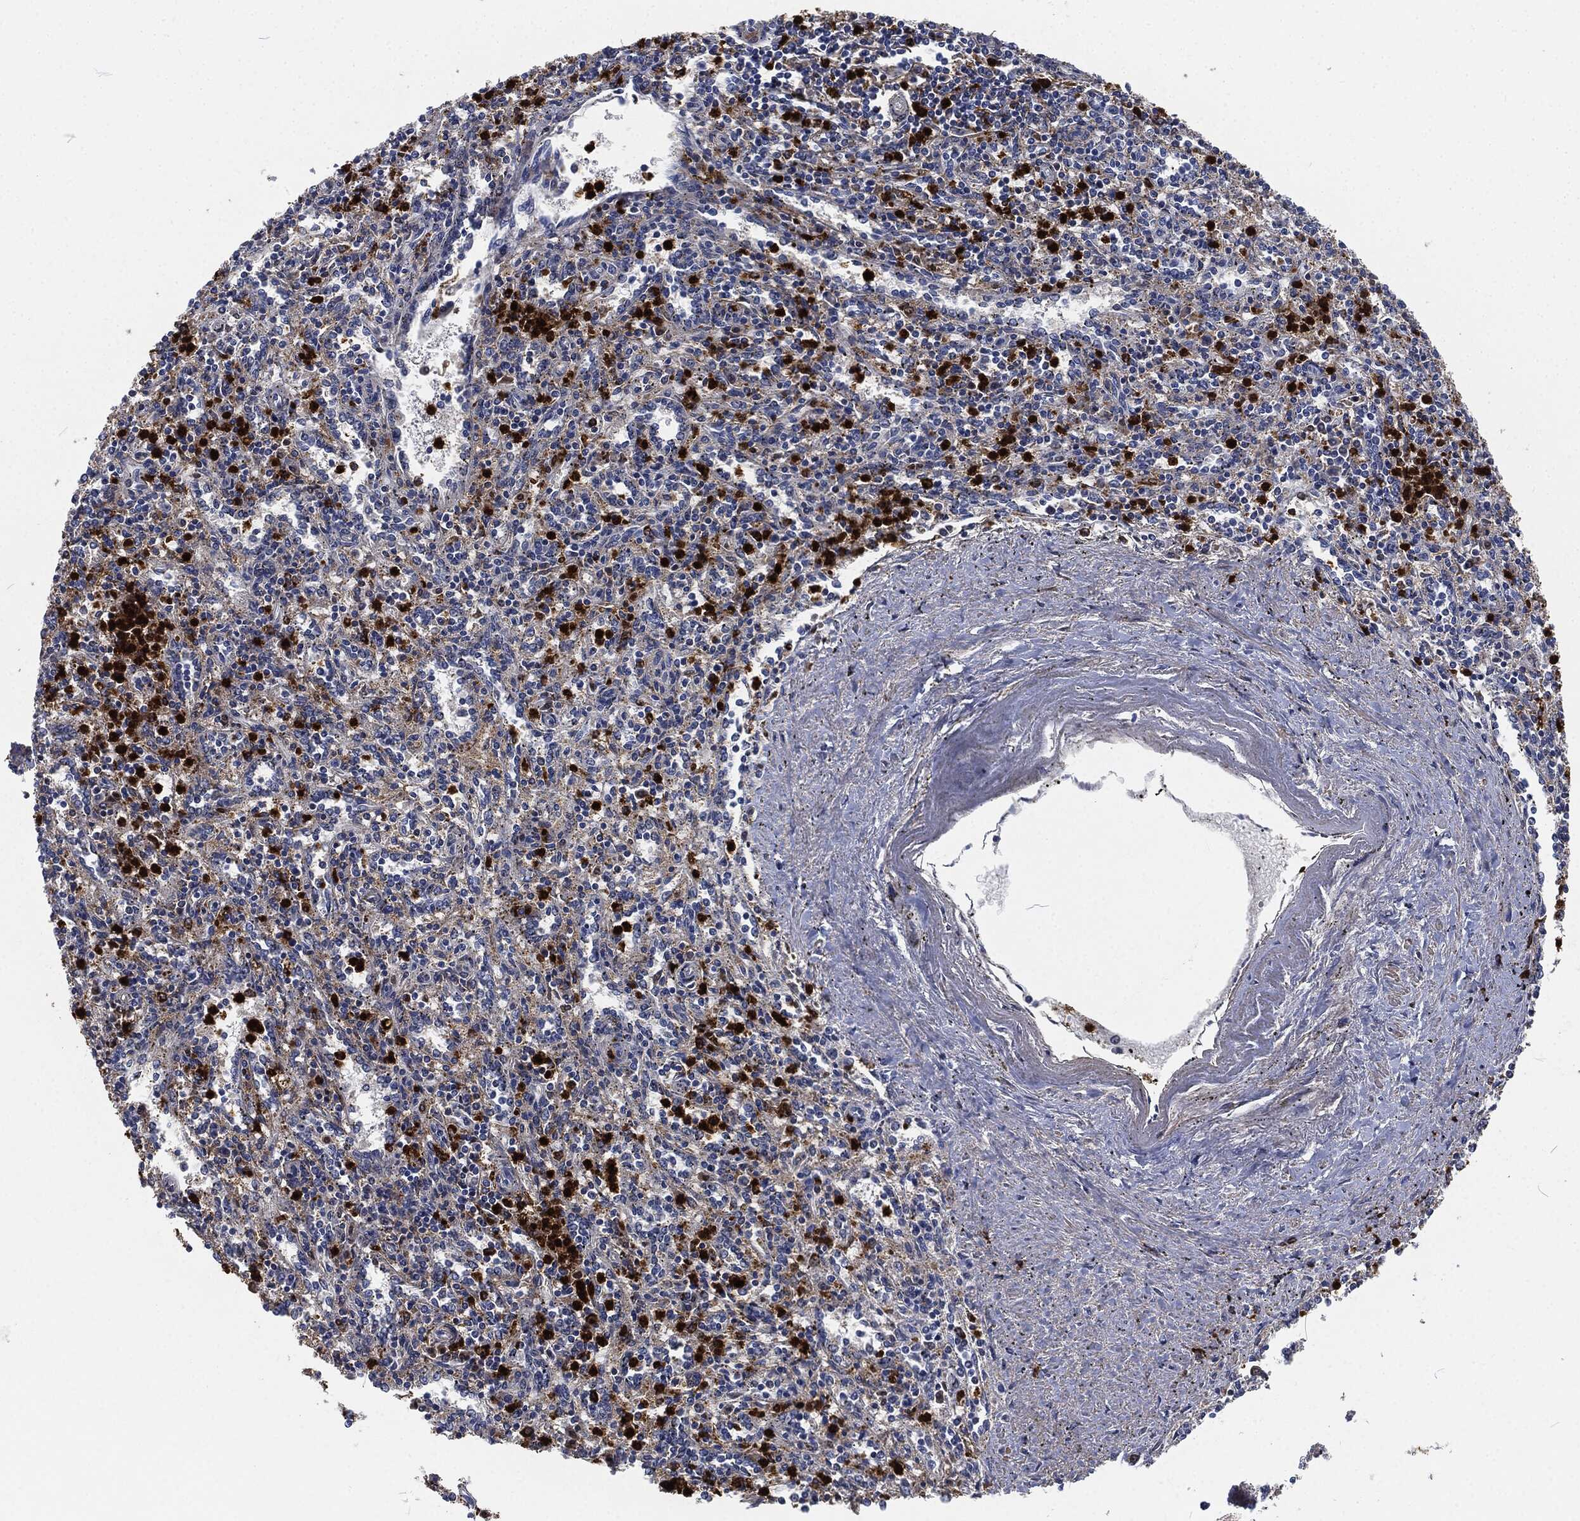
{"staining": {"intensity": "strong", "quantity": "25%-75%", "location": "cytoplasmic/membranous"}, "tissue": "spleen", "cell_type": "Cells in red pulp", "image_type": "normal", "snomed": [{"axis": "morphology", "description": "Normal tissue, NOS"}, {"axis": "topography", "description": "Spleen"}], "caption": "Spleen stained for a protein (brown) exhibits strong cytoplasmic/membranous positive positivity in about 25%-75% of cells in red pulp.", "gene": "MPO", "patient": {"sex": "male", "age": 69}}